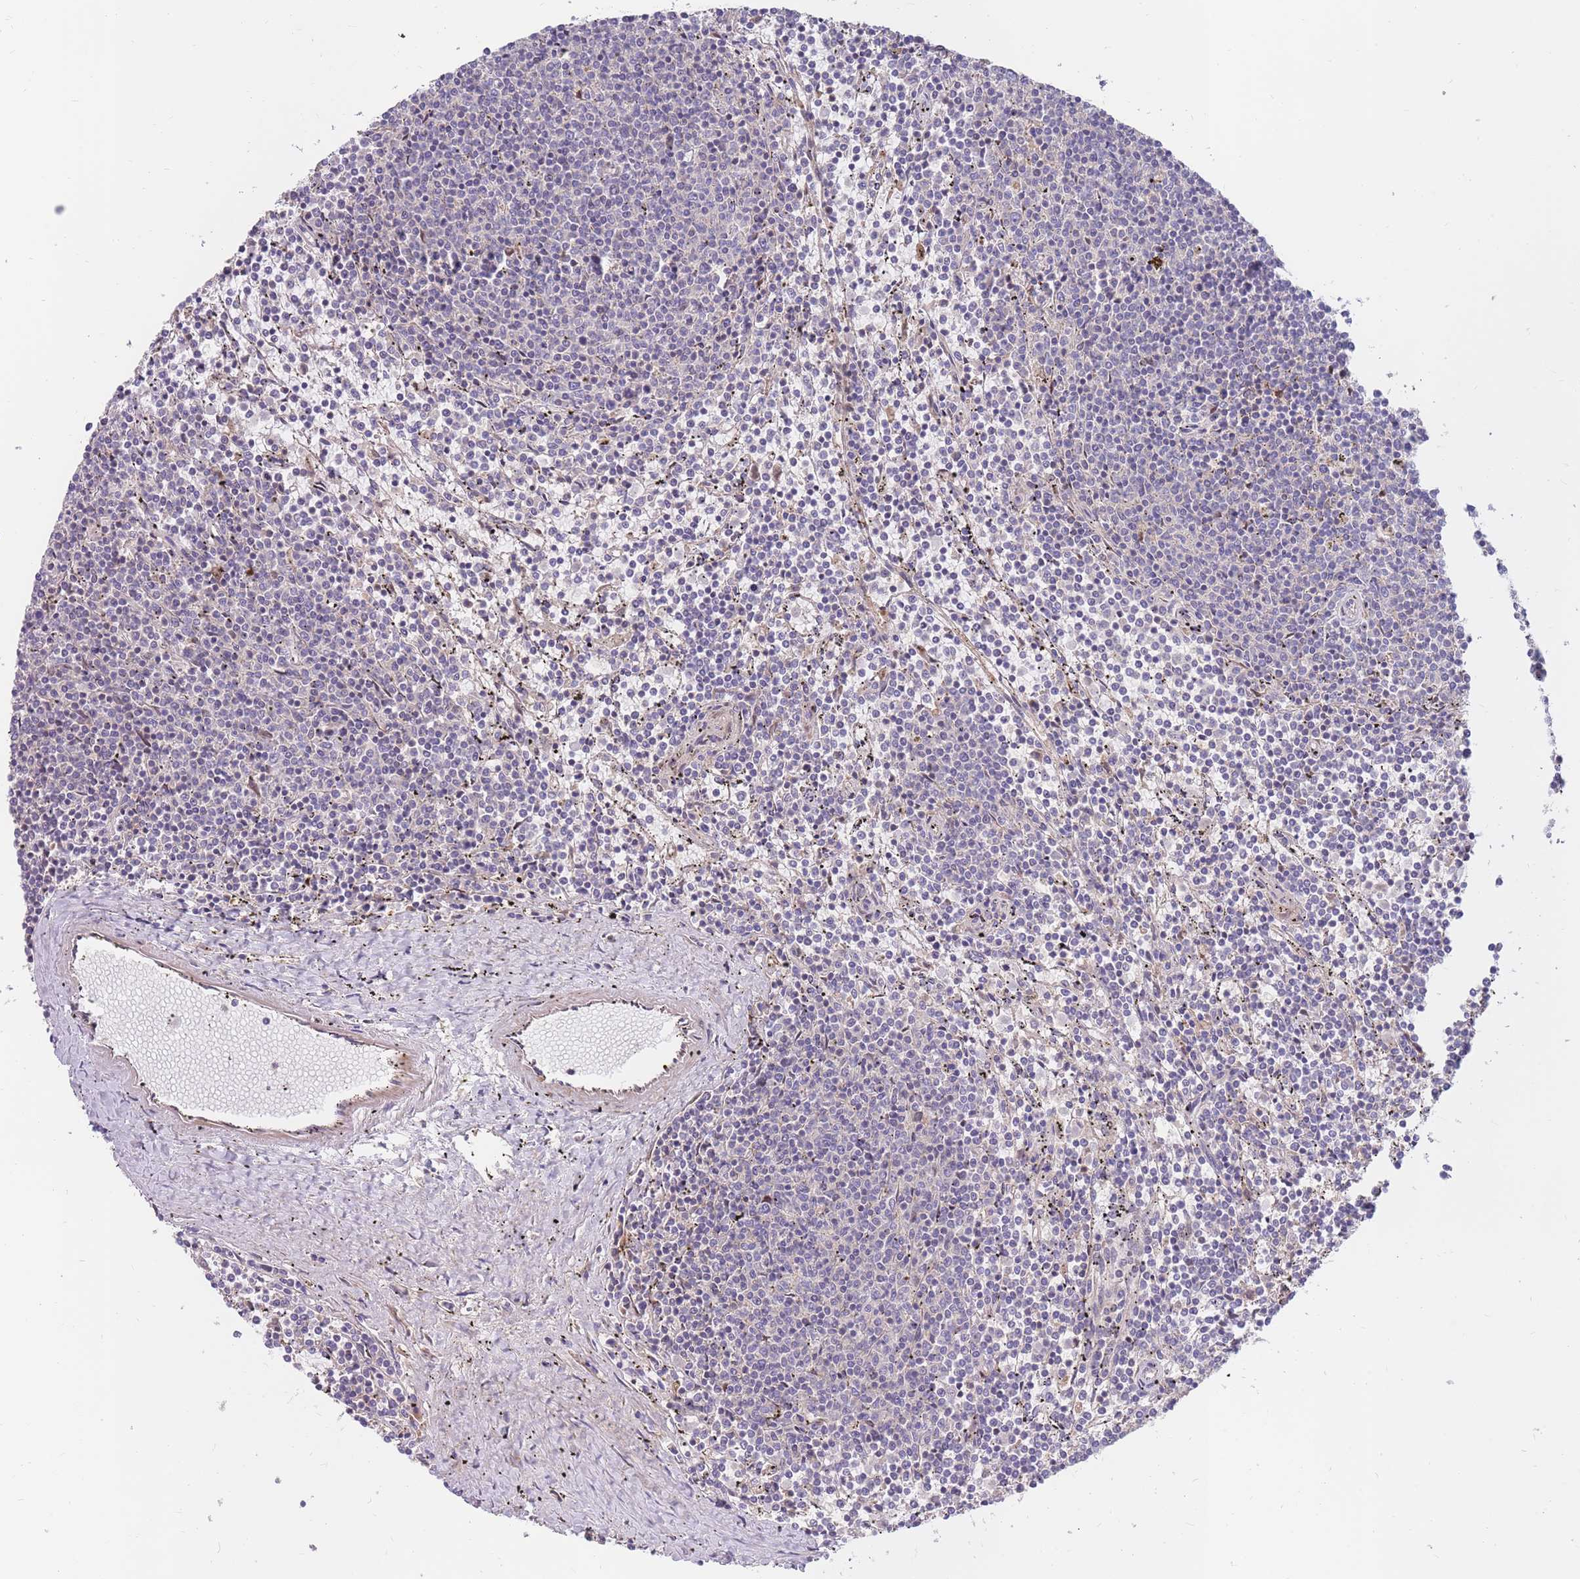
{"staining": {"intensity": "negative", "quantity": "none", "location": "none"}, "tissue": "lymphoma", "cell_type": "Tumor cells", "image_type": "cancer", "snomed": [{"axis": "morphology", "description": "Malignant lymphoma, non-Hodgkin's type, Low grade"}, {"axis": "topography", "description": "Spleen"}], "caption": "An IHC photomicrograph of malignant lymphoma, non-Hodgkin's type (low-grade) is shown. There is no staining in tumor cells of malignant lymphoma, non-Hodgkin's type (low-grade).", "gene": "BORCS5", "patient": {"sex": "female", "age": 50}}